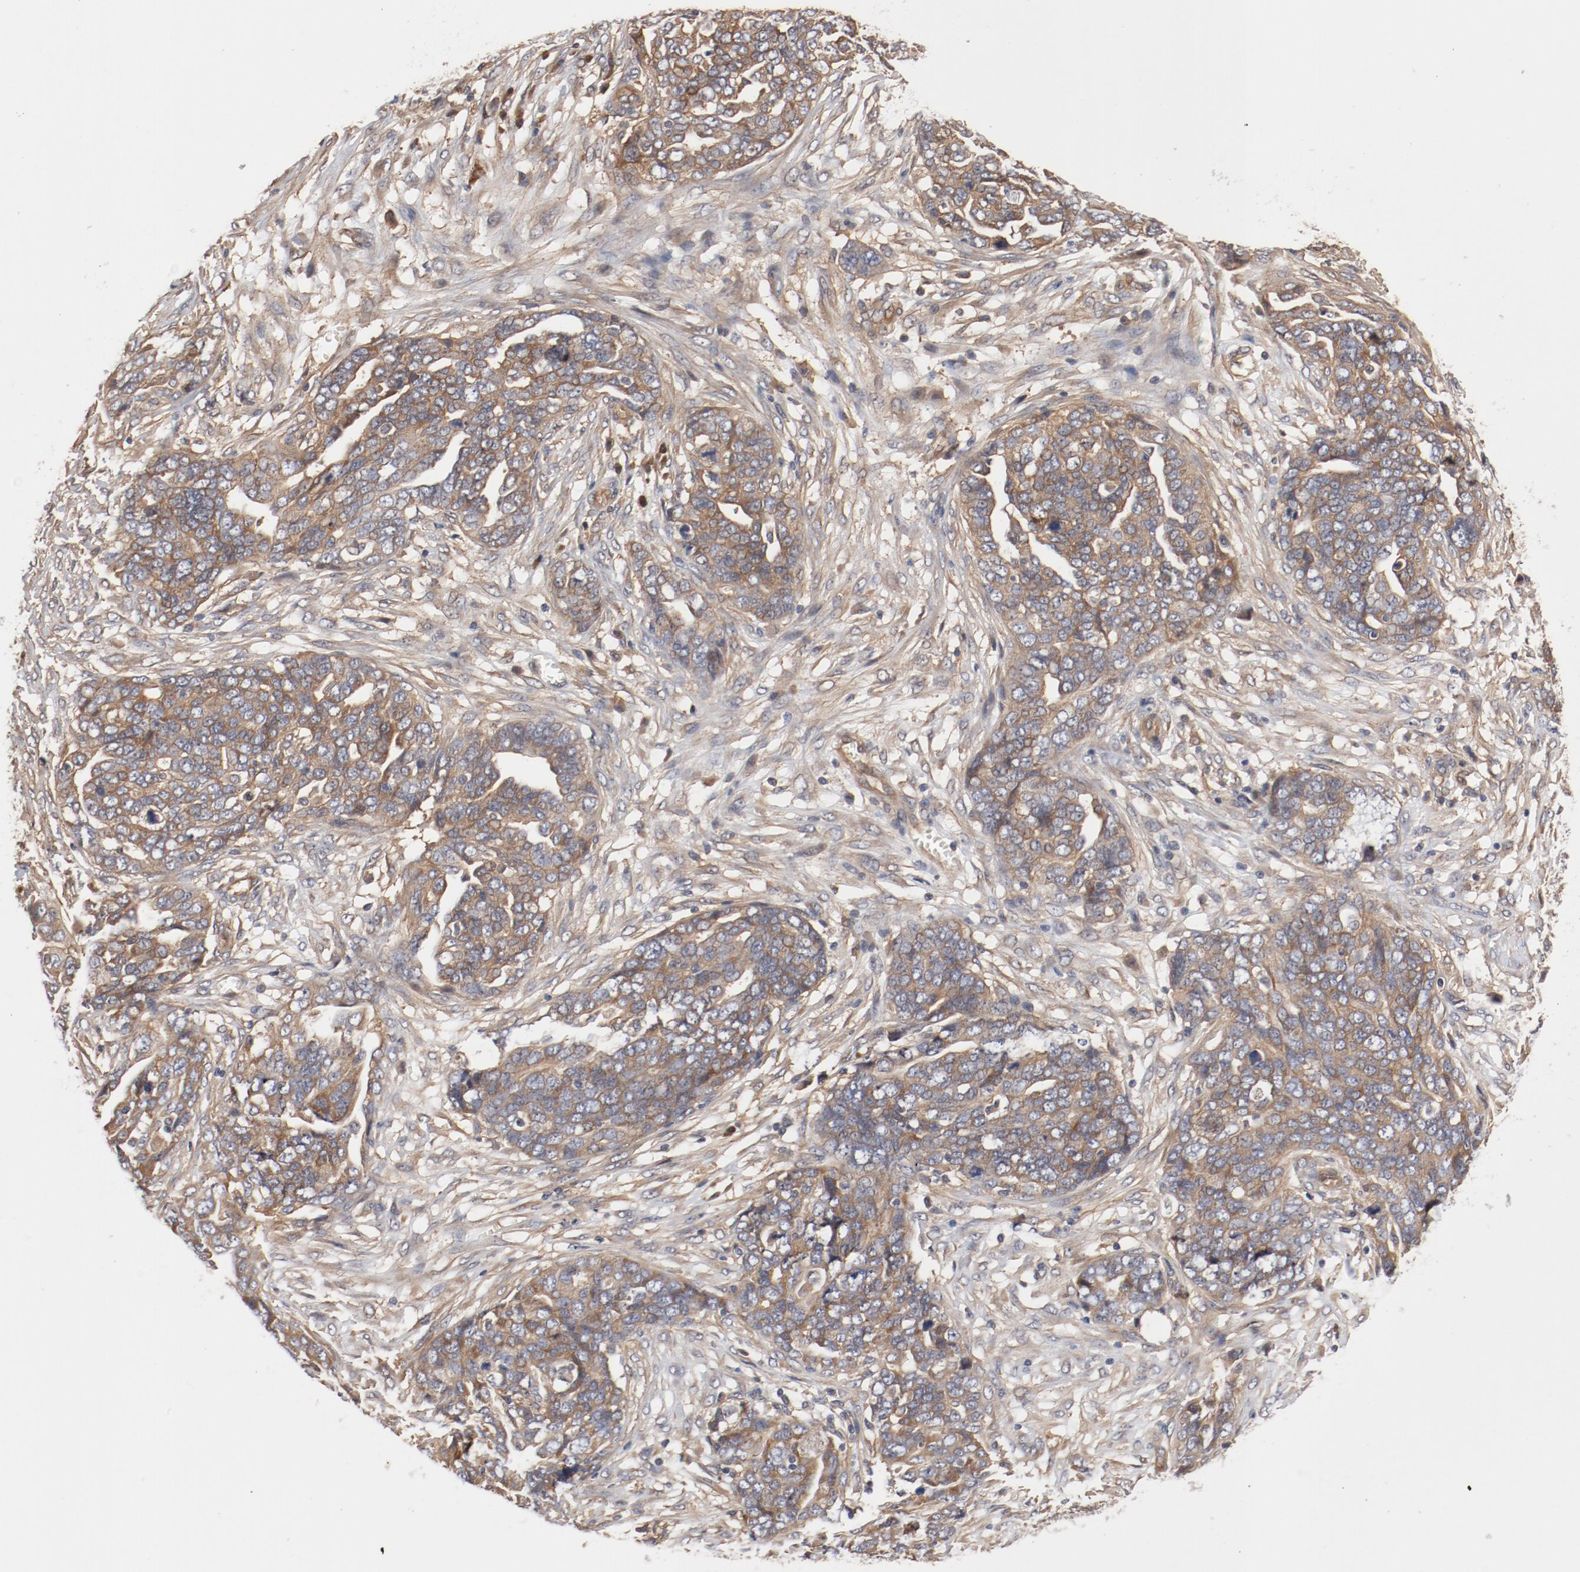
{"staining": {"intensity": "weak", "quantity": ">75%", "location": "cytoplasmic/membranous"}, "tissue": "ovarian cancer", "cell_type": "Tumor cells", "image_type": "cancer", "snomed": [{"axis": "morphology", "description": "Normal tissue, NOS"}, {"axis": "morphology", "description": "Cystadenocarcinoma, serous, NOS"}, {"axis": "topography", "description": "Fallopian tube"}, {"axis": "topography", "description": "Ovary"}], "caption": "Immunohistochemistry (DAB) staining of human ovarian cancer displays weak cytoplasmic/membranous protein expression in about >75% of tumor cells.", "gene": "PITPNM2", "patient": {"sex": "female", "age": 56}}